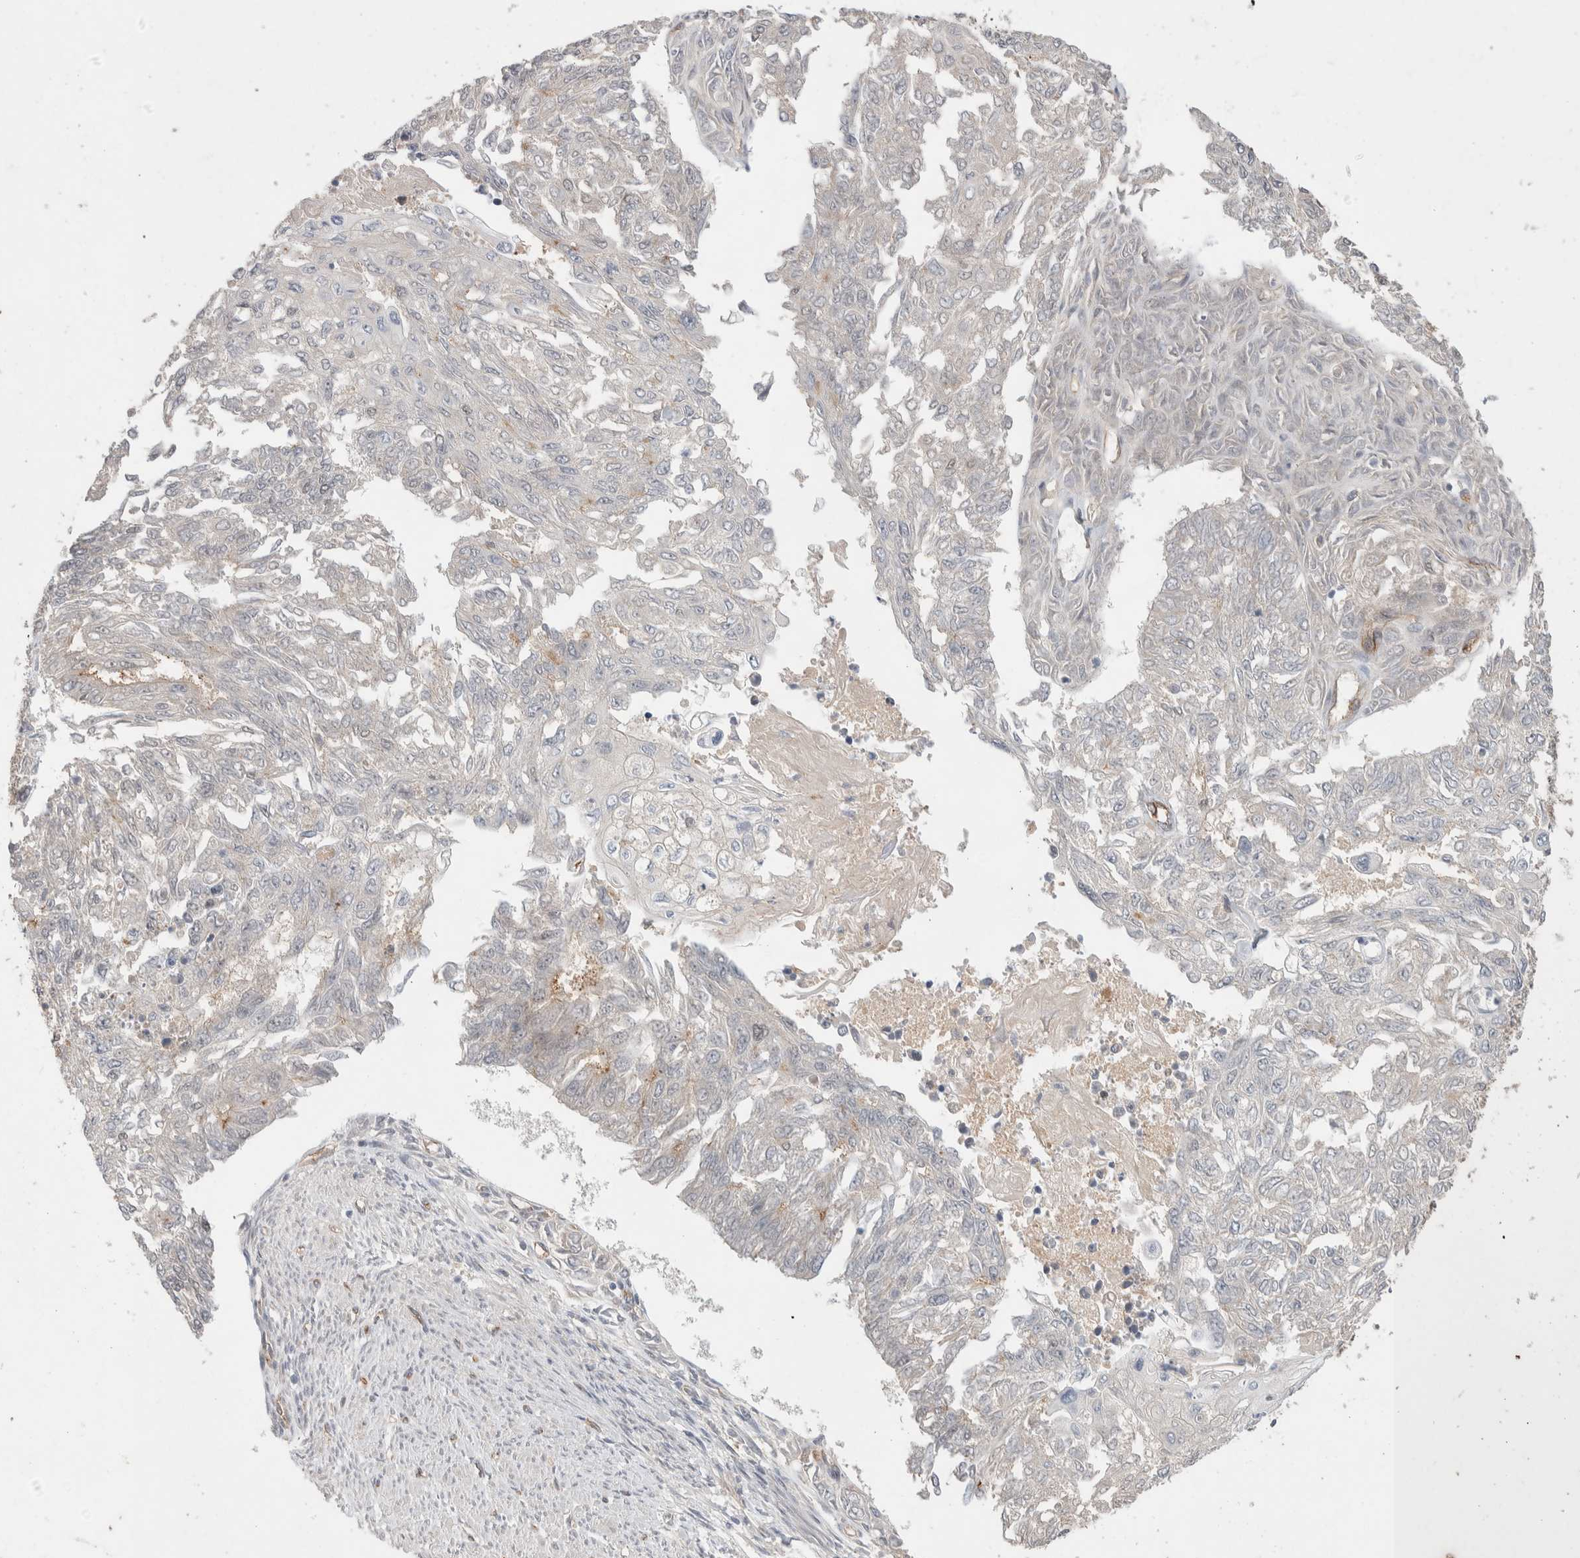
{"staining": {"intensity": "negative", "quantity": "none", "location": "none"}, "tissue": "endometrial cancer", "cell_type": "Tumor cells", "image_type": "cancer", "snomed": [{"axis": "morphology", "description": "Adenocarcinoma, NOS"}, {"axis": "topography", "description": "Endometrium"}], "caption": "This micrograph is of adenocarcinoma (endometrial) stained with immunohistochemistry (IHC) to label a protein in brown with the nuclei are counter-stained blue. There is no expression in tumor cells.", "gene": "ZNF704", "patient": {"sex": "female", "age": 32}}